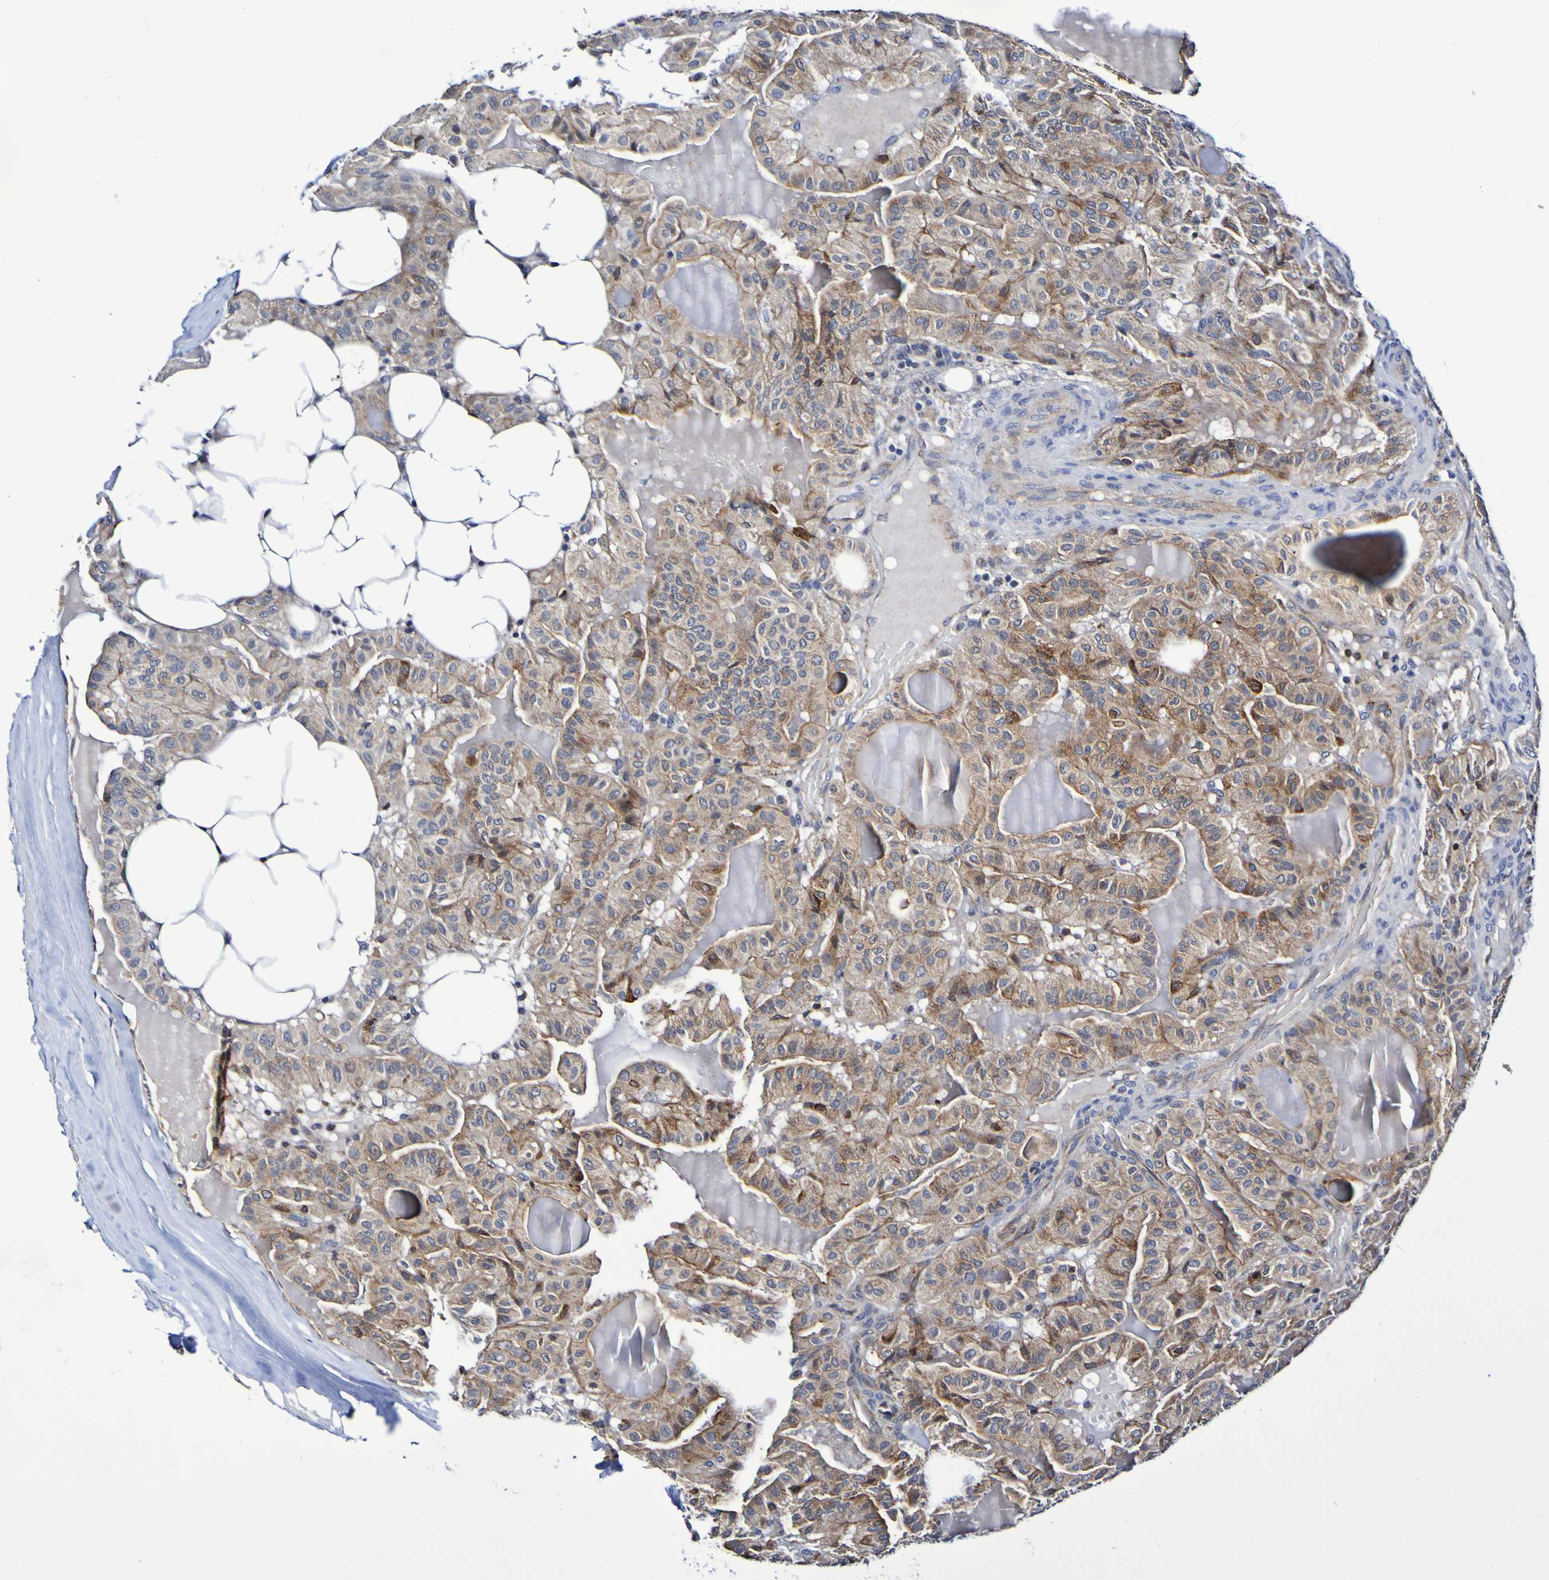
{"staining": {"intensity": "weak", "quantity": ">75%", "location": "cytoplasmic/membranous"}, "tissue": "thyroid cancer", "cell_type": "Tumor cells", "image_type": "cancer", "snomed": [{"axis": "morphology", "description": "Papillary adenocarcinoma, NOS"}, {"axis": "topography", "description": "Thyroid gland"}], "caption": "Thyroid cancer (papillary adenocarcinoma) stained with a protein marker reveals weak staining in tumor cells.", "gene": "GJB1", "patient": {"sex": "male", "age": 77}}